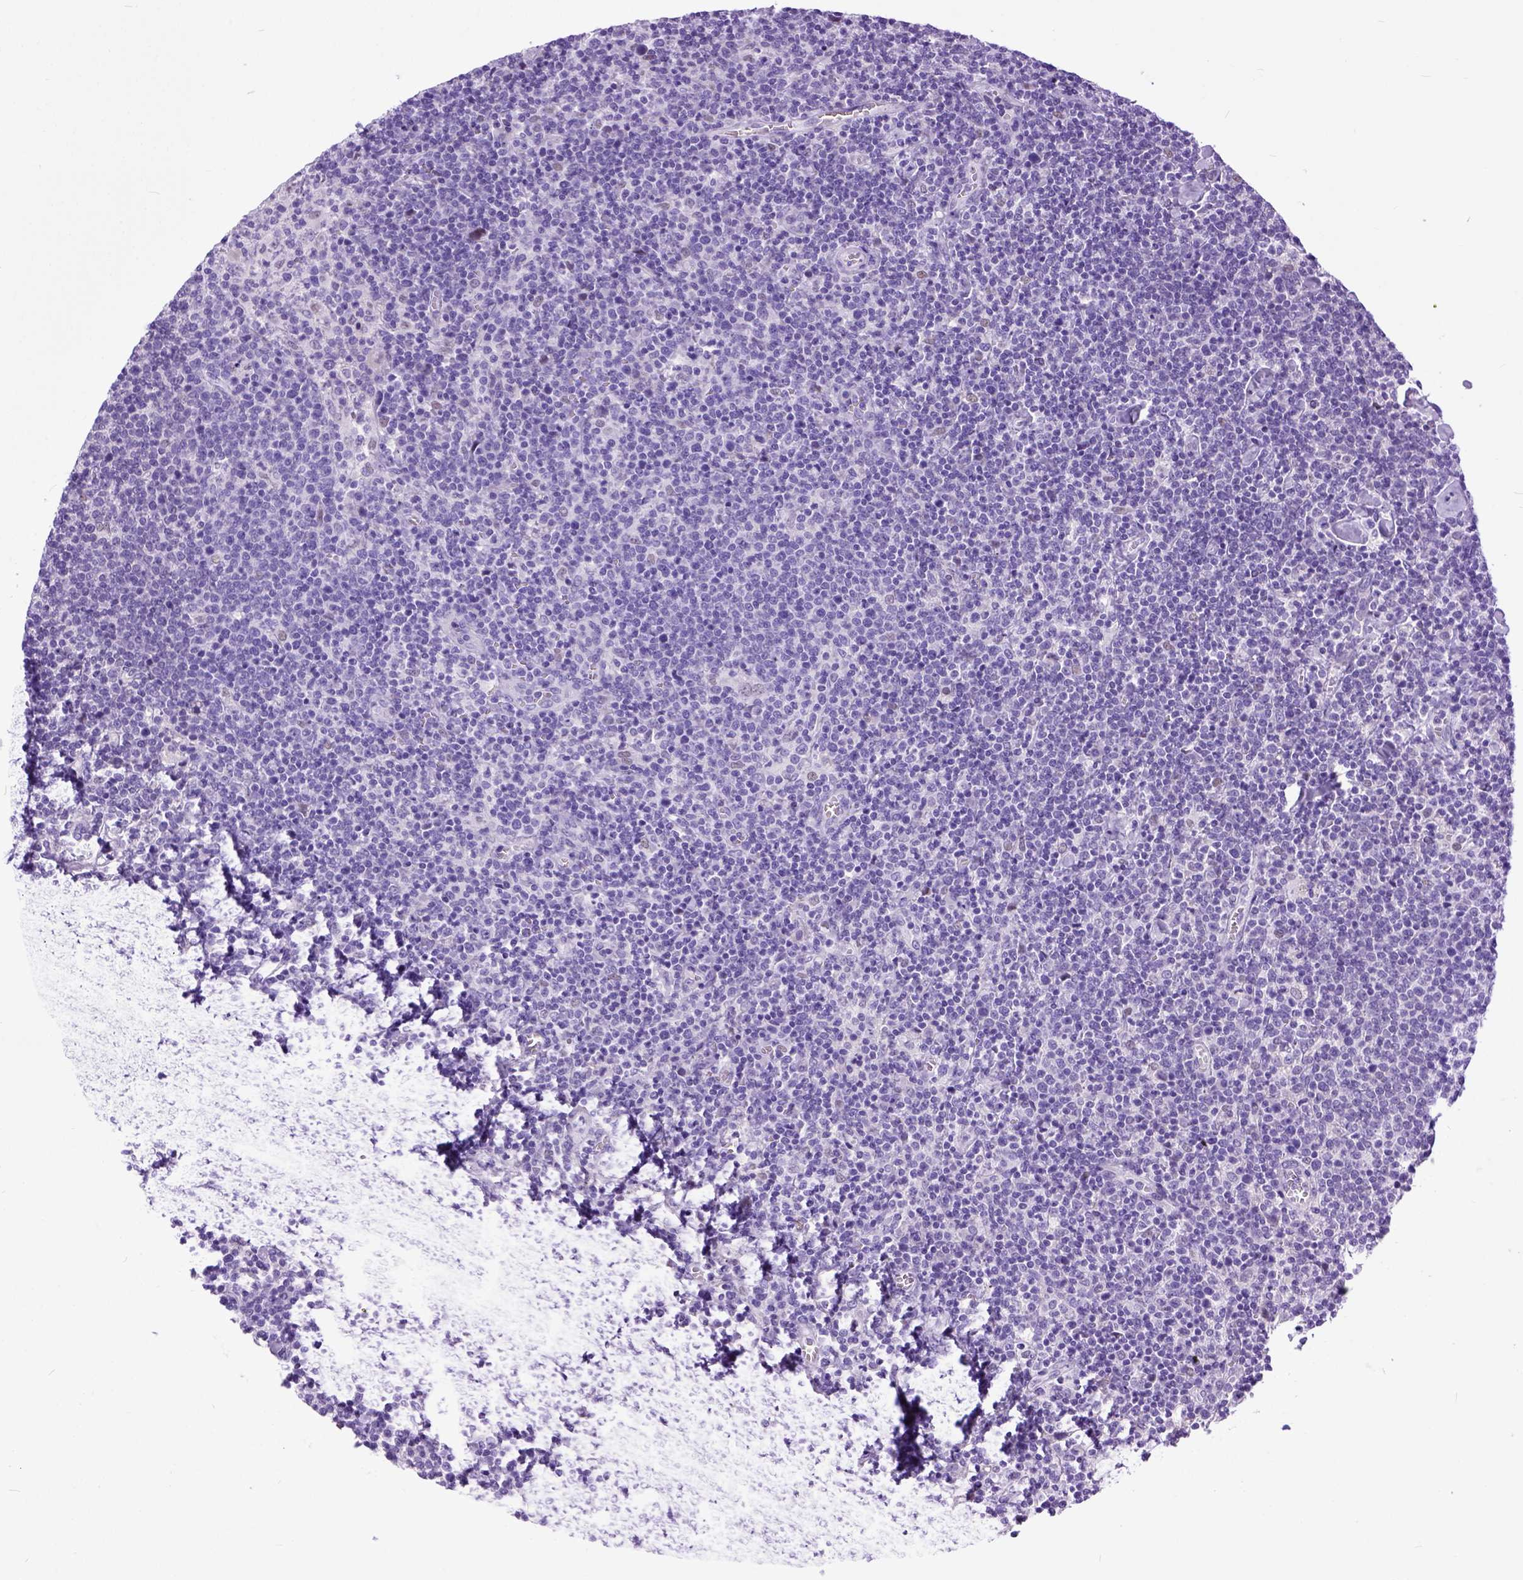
{"staining": {"intensity": "negative", "quantity": "none", "location": "none"}, "tissue": "lymphoma", "cell_type": "Tumor cells", "image_type": "cancer", "snomed": [{"axis": "morphology", "description": "Malignant lymphoma, non-Hodgkin's type, High grade"}, {"axis": "topography", "description": "Lymph node"}], "caption": "An immunohistochemistry (IHC) photomicrograph of lymphoma is shown. There is no staining in tumor cells of lymphoma. The staining was performed using DAB (3,3'-diaminobenzidine) to visualize the protein expression in brown, while the nuclei were stained in blue with hematoxylin (Magnification: 20x).", "gene": "CRB1", "patient": {"sex": "male", "age": 61}}